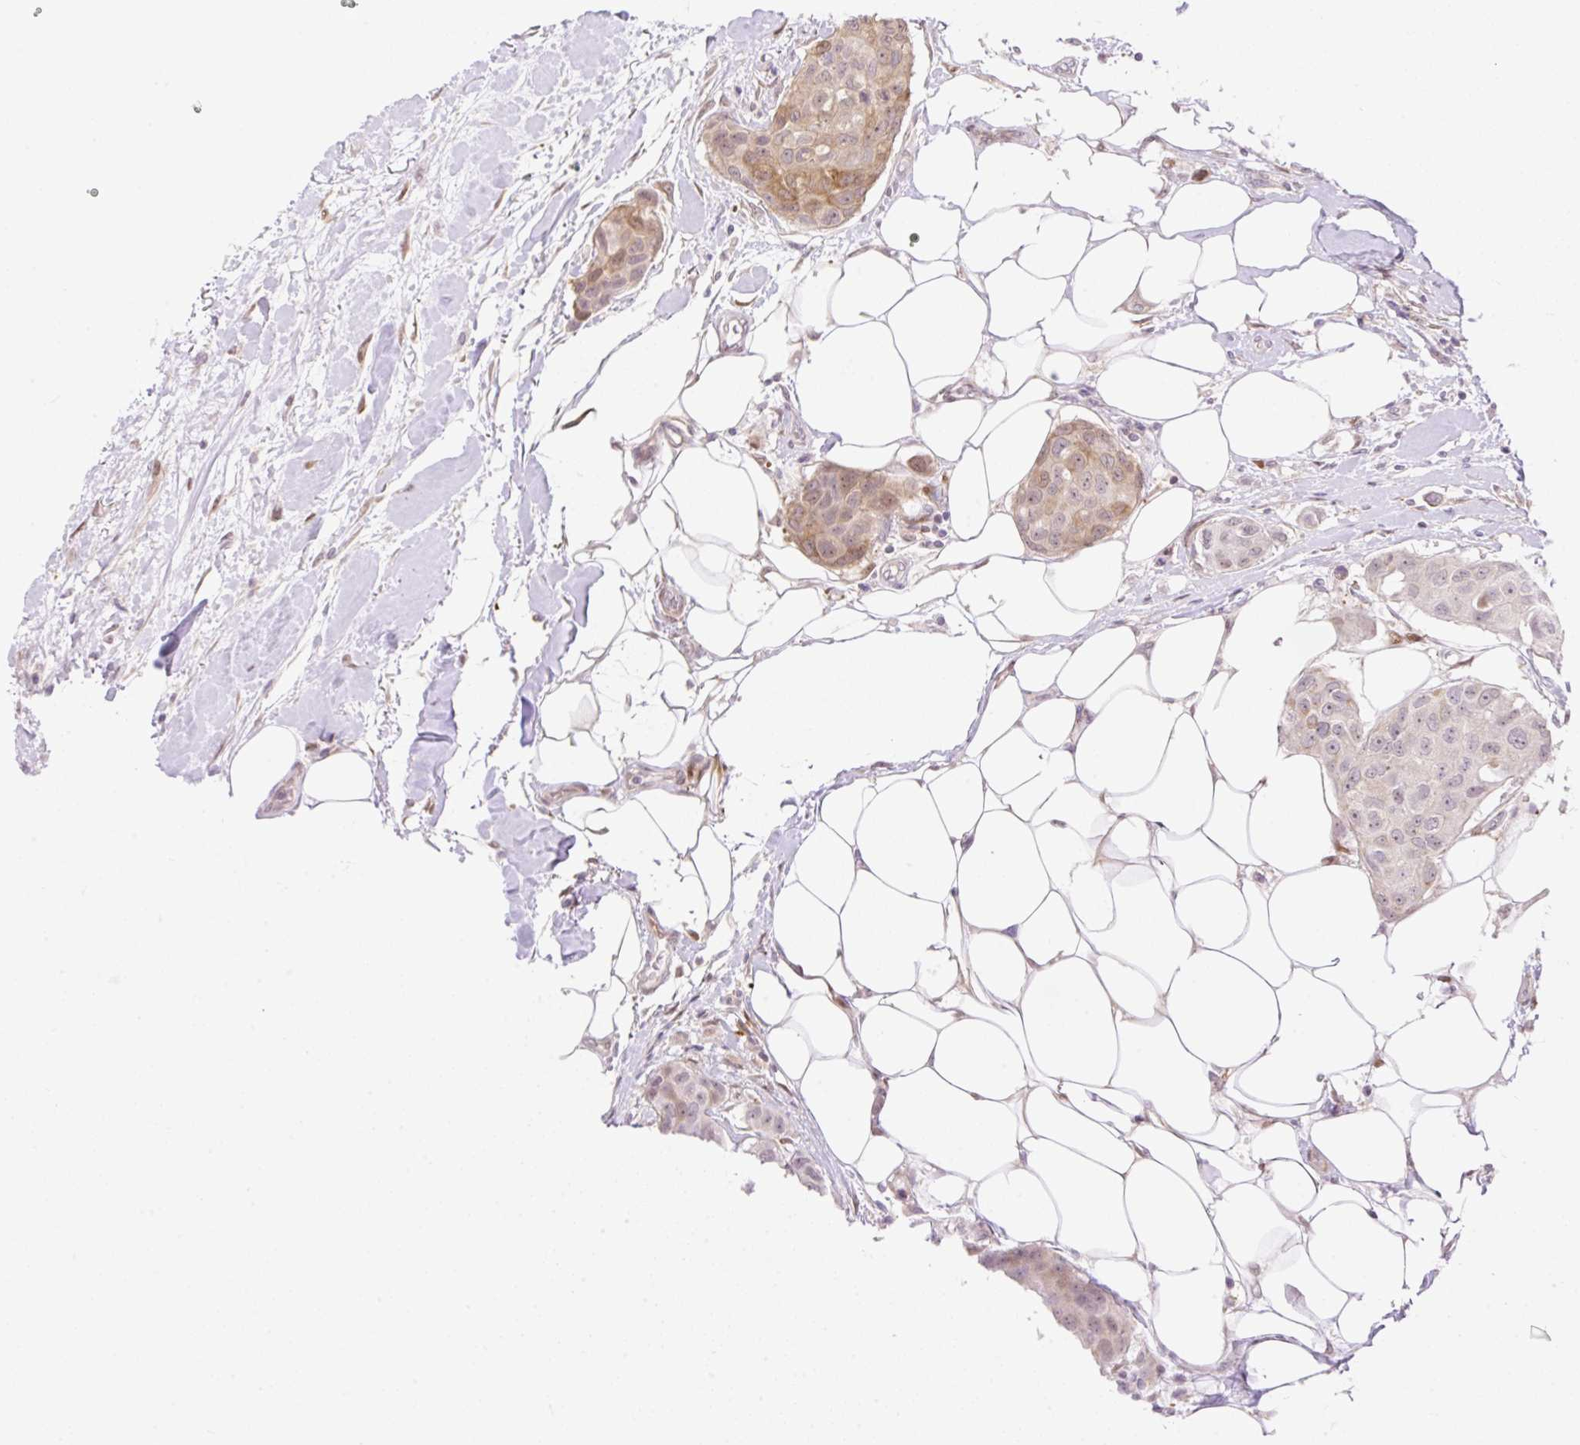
{"staining": {"intensity": "moderate", "quantity": "<25%", "location": "cytoplasmic/membranous,nuclear"}, "tissue": "breast cancer", "cell_type": "Tumor cells", "image_type": "cancer", "snomed": [{"axis": "morphology", "description": "Duct carcinoma"}, {"axis": "topography", "description": "Breast"}, {"axis": "topography", "description": "Lymph node"}], "caption": "Human intraductal carcinoma (breast) stained with a protein marker displays moderate staining in tumor cells.", "gene": "ZFP41", "patient": {"sex": "female", "age": 80}}